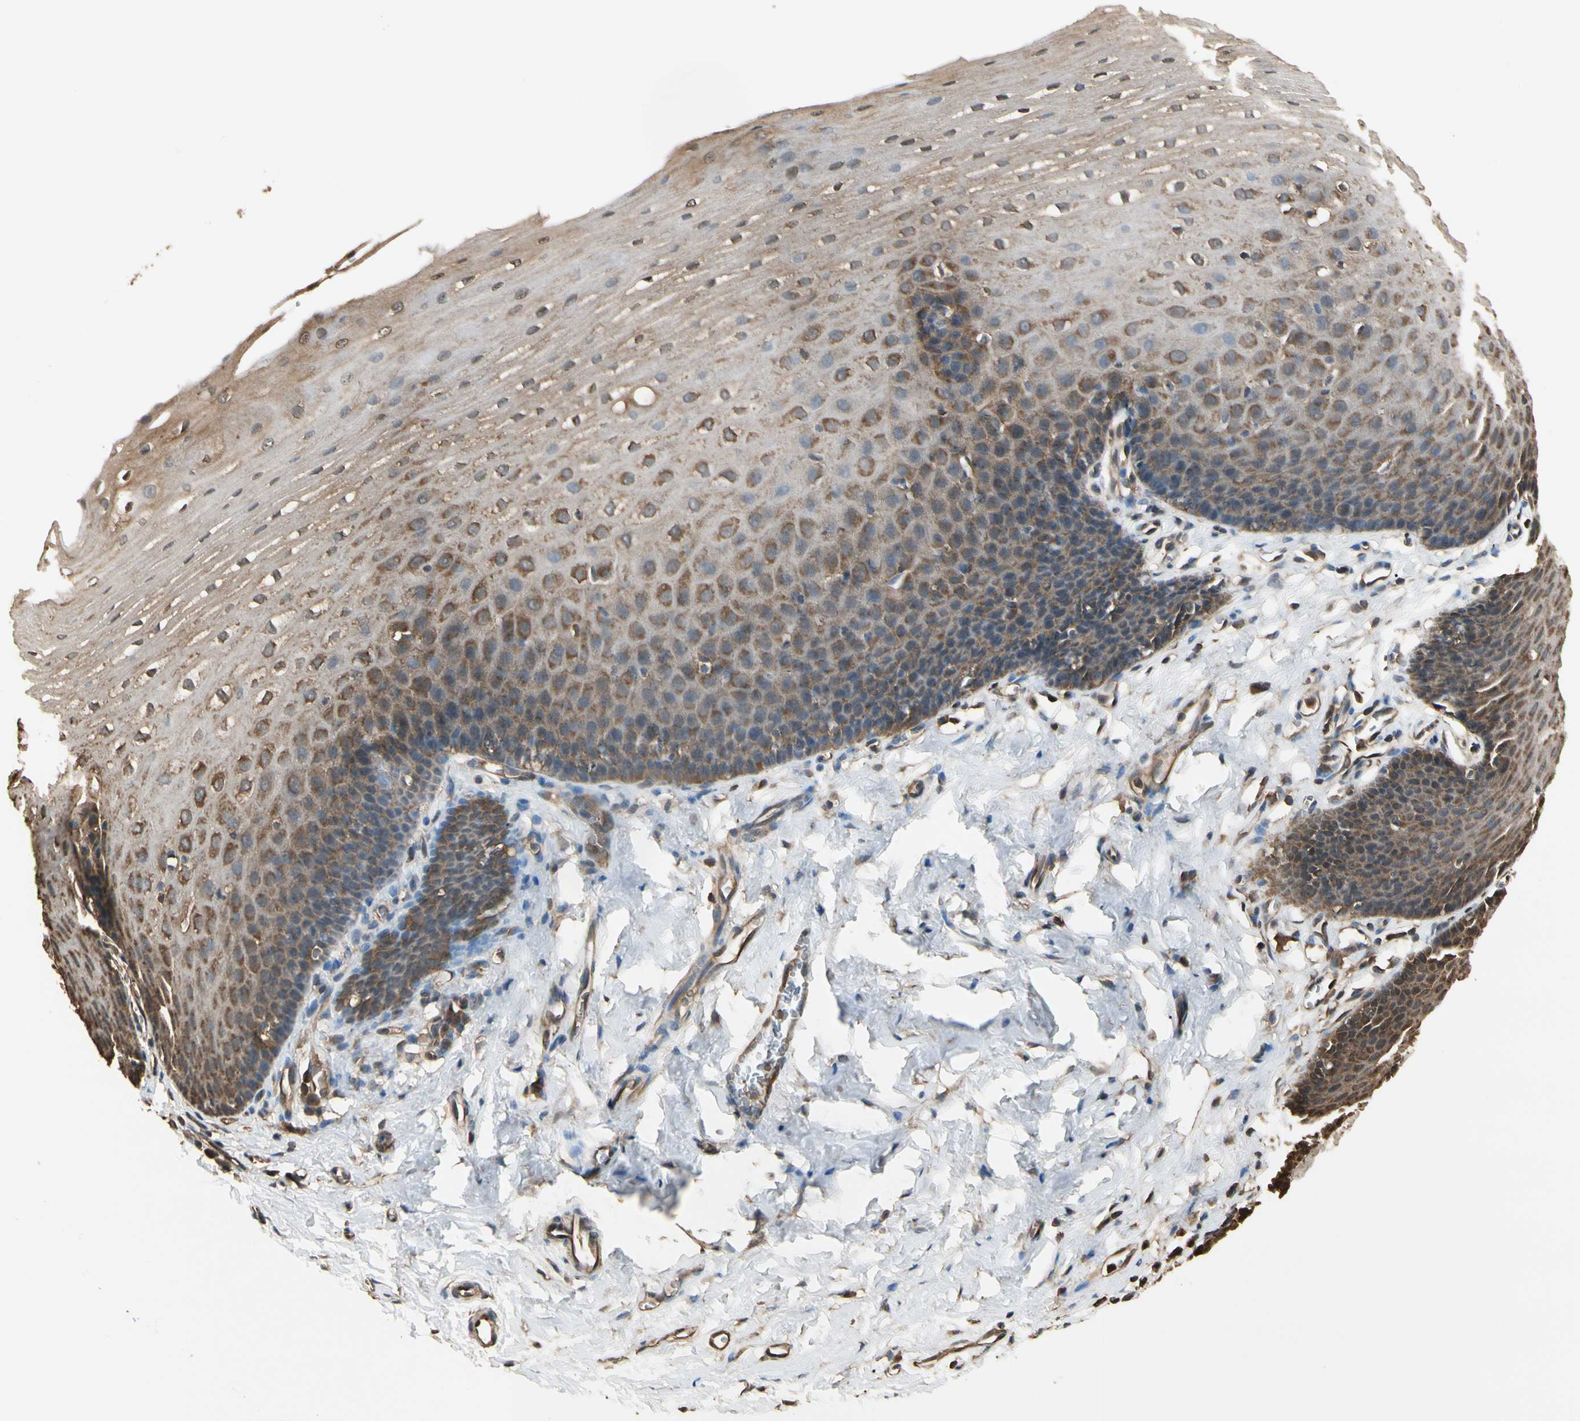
{"staining": {"intensity": "moderate", "quantity": "25%-75%", "location": "cytoplasmic/membranous,nuclear"}, "tissue": "esophagus", "cell_type": "Squamous epithelial cells", "image_type": "normal", "snomed": [{"axis": "morphology", "description": "Normal tissue, NOS"}, {"axis": "topography", "description": "Esophagus"}], "caption": "Immunohistochemistry staining of normal esophagus, which demonstrates medium levels of moderate cytoplasmic/membranous,nuclear staining in about 25%-75% of squamous epithelial cells indicating moderate cytoplasmic/membranous,nuclear protein positivity. The staining was performed using DAB (brown) for protein detection and nuclei were counterstained in hematoxylin (blue).", "gene": "YWHAE", "patient": {"sex": "male", "age": 70}}